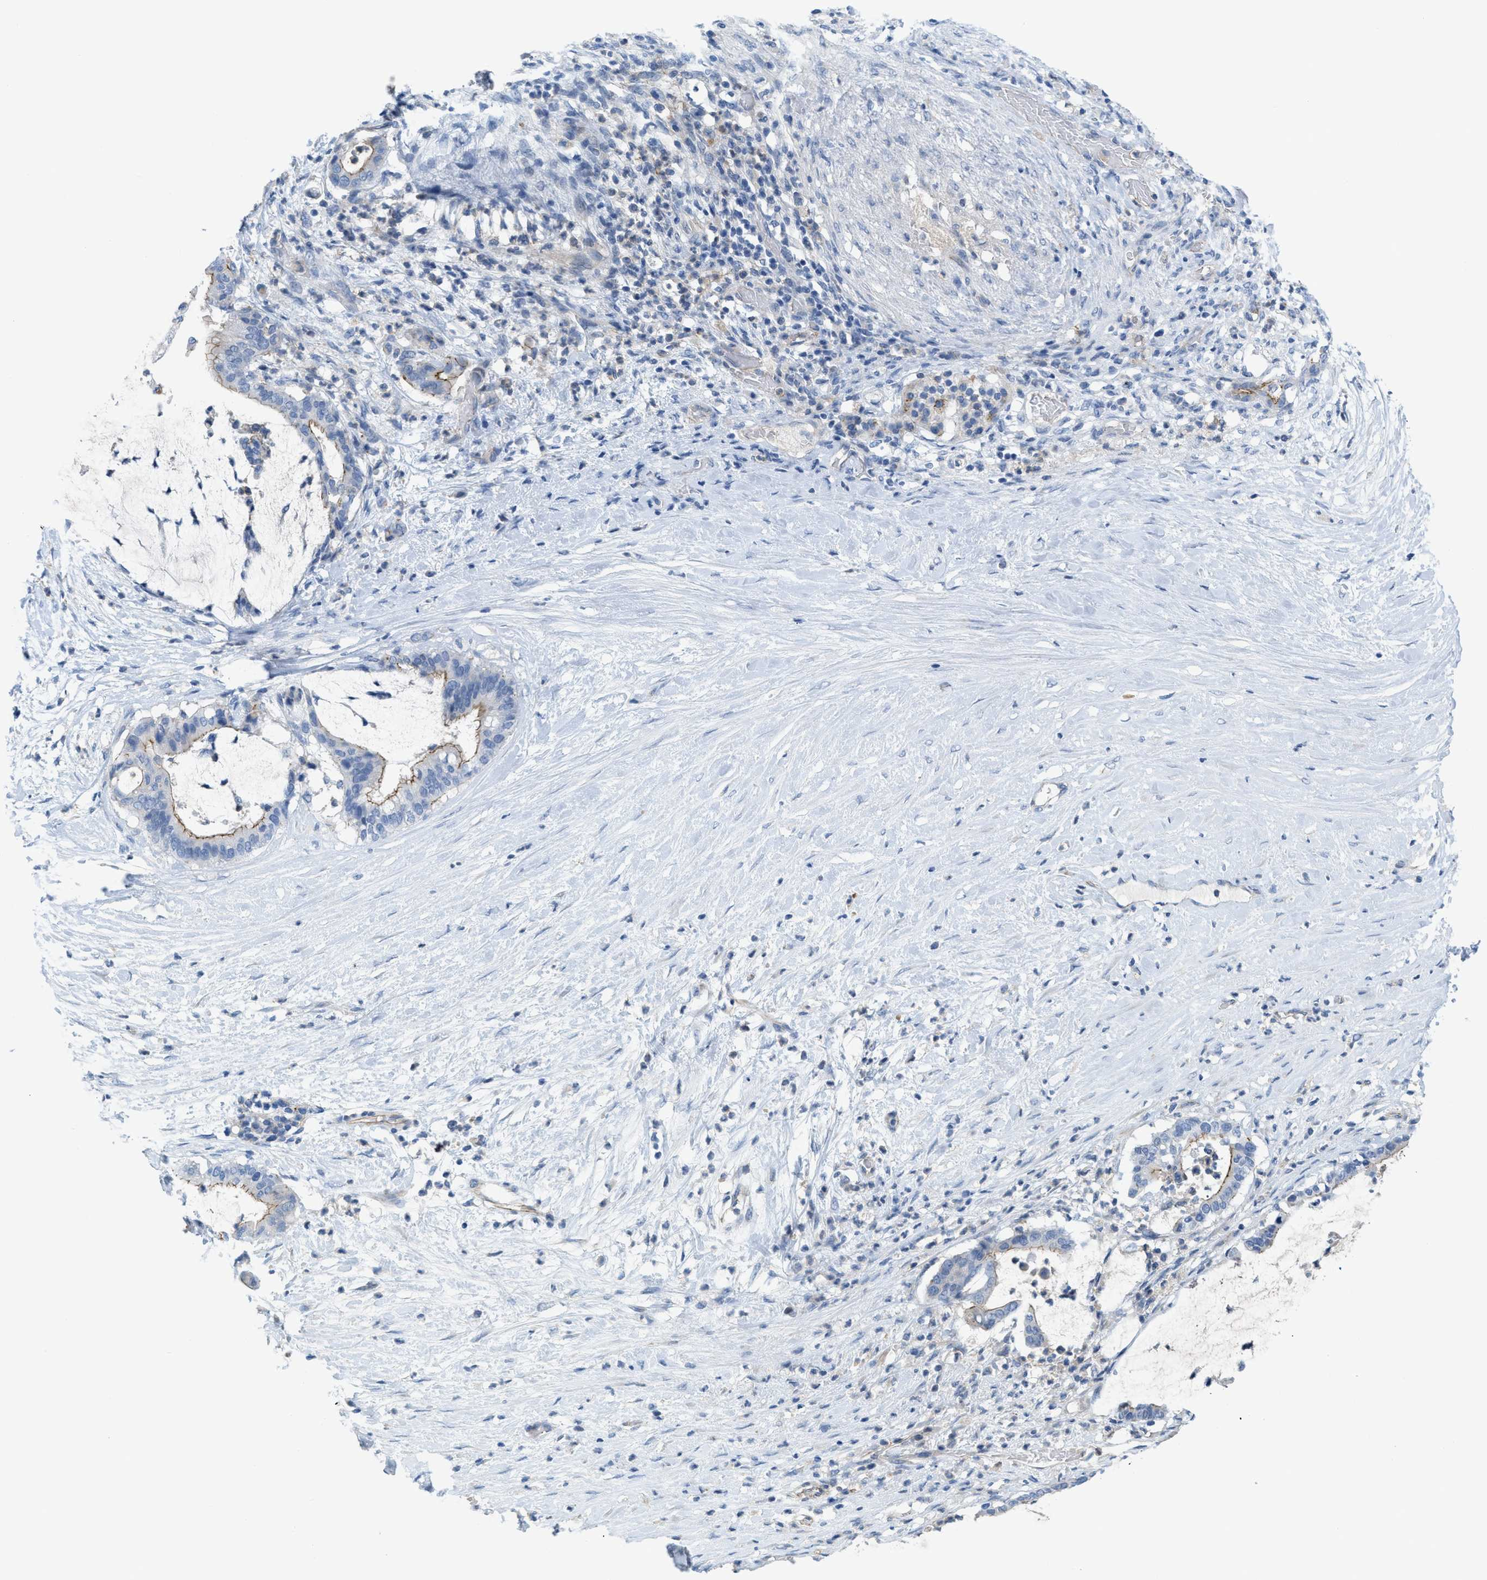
{"staining": {"intensity": "weak", "quantity": "25%-75%", "location": "cytoplasmic/membranous"}, "tissue": "pancreatic cancer", "cell_type": "Tumor cells", "image_type": "cancer", "snomed": [{"axis": "morphology", "description": "Adenocarcinoma, NOS"}, {"axis": "topography", "description": "Pancreas"}], "caption": "IHC photomicrograph of neoplastic tissue: adenocarcinoma (pancreatic) stained using IHC displays low levels of weak protein expression localized specifically in the cytoplasmic/membranous of tumor cells, appearing as a cytoplasmic/membranous brown color.", "gene": "CRB3", "patient": {"sex": "male", "age": 41}}